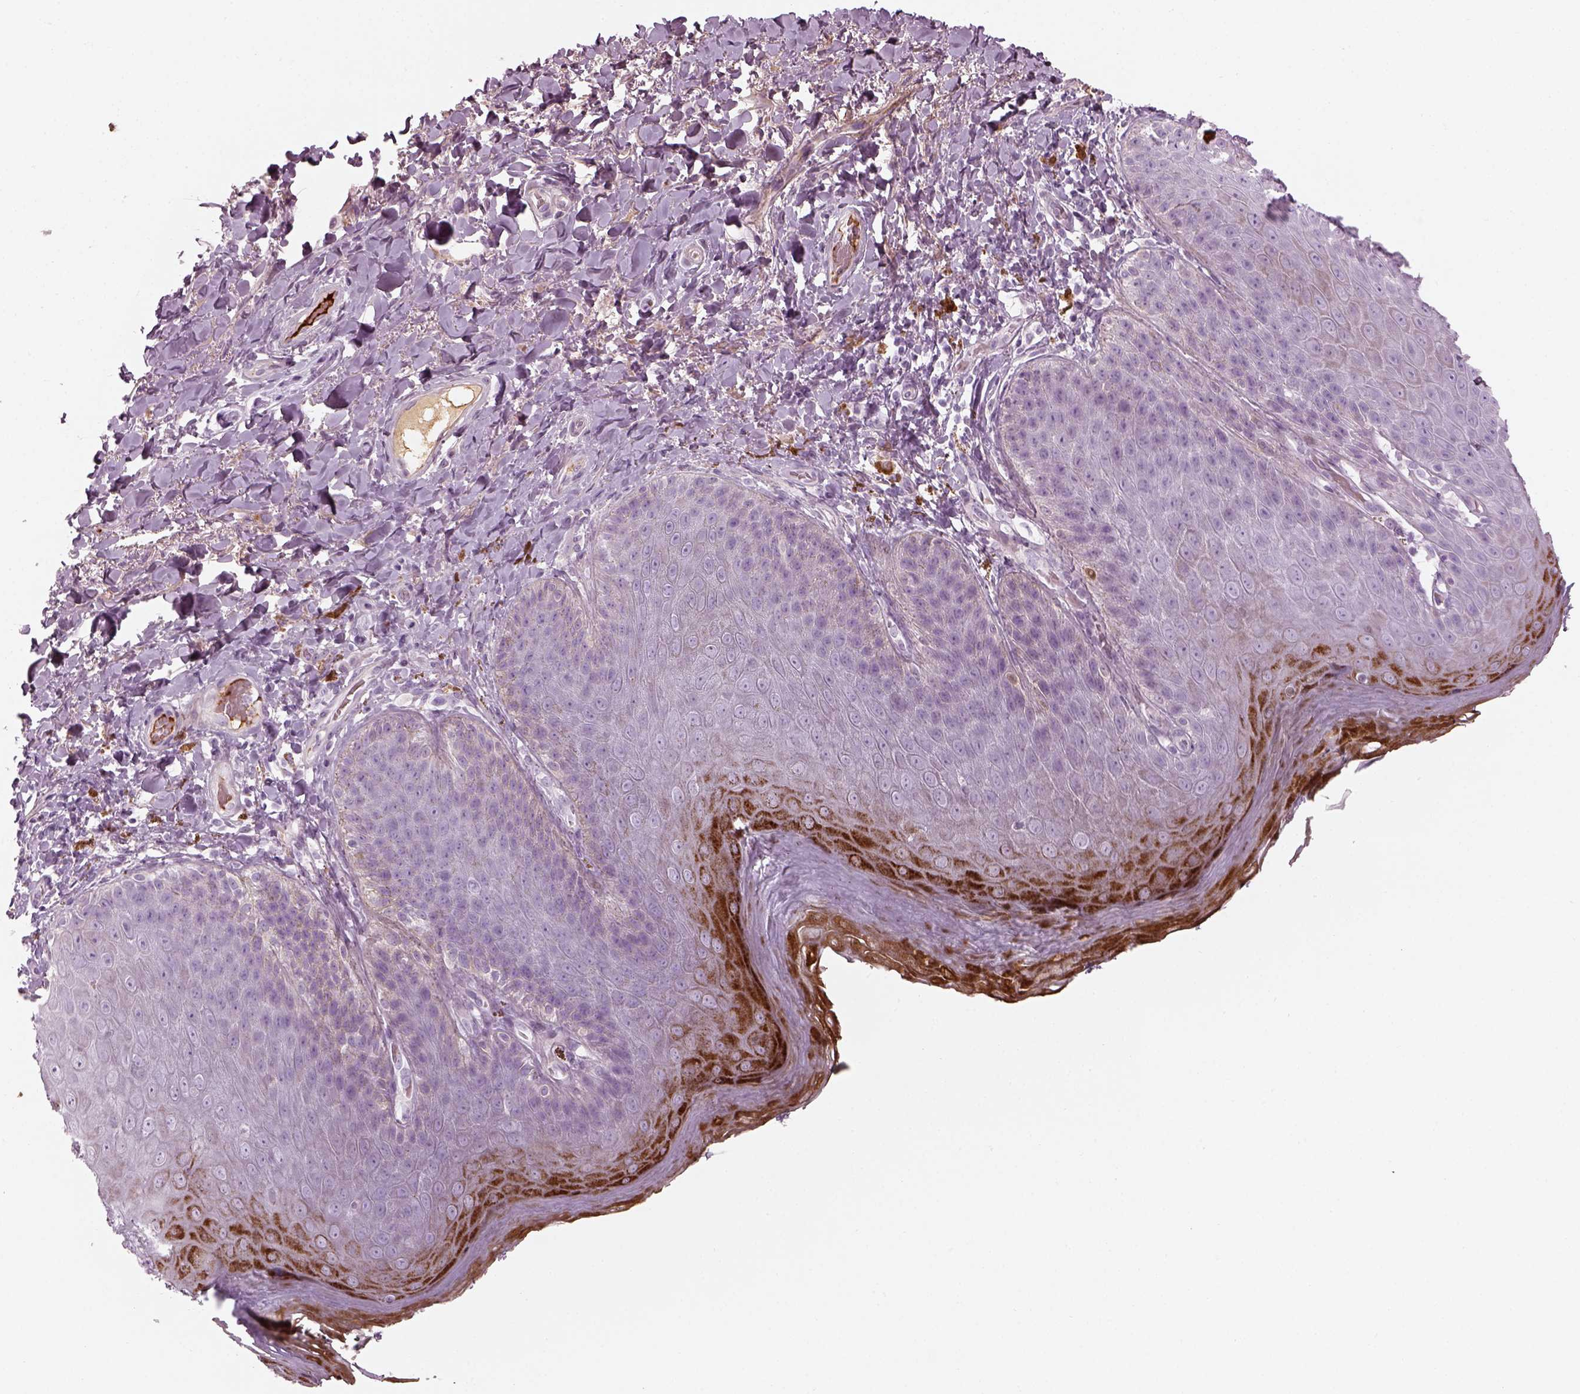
{"staining": {"intensity": "strong", "quantity": "<25%", "location": "cytoplasmic/membranous"}, "tissue": "skin", "cell_type": "Epidermal cells", "image_type": "normal", "snomed": [{"axis": "morphology", "description": "Normal tissue, NOS"}, {"axis": "topography", "description": "Anal"}], "caption": "A photomicrograph of skin stained for a protein shows strong cytoplasmic/membranous brown staining in epidermal cells.", "gene": "PABPC1L2A", "patient": {"sex": "male", "age": 53}}